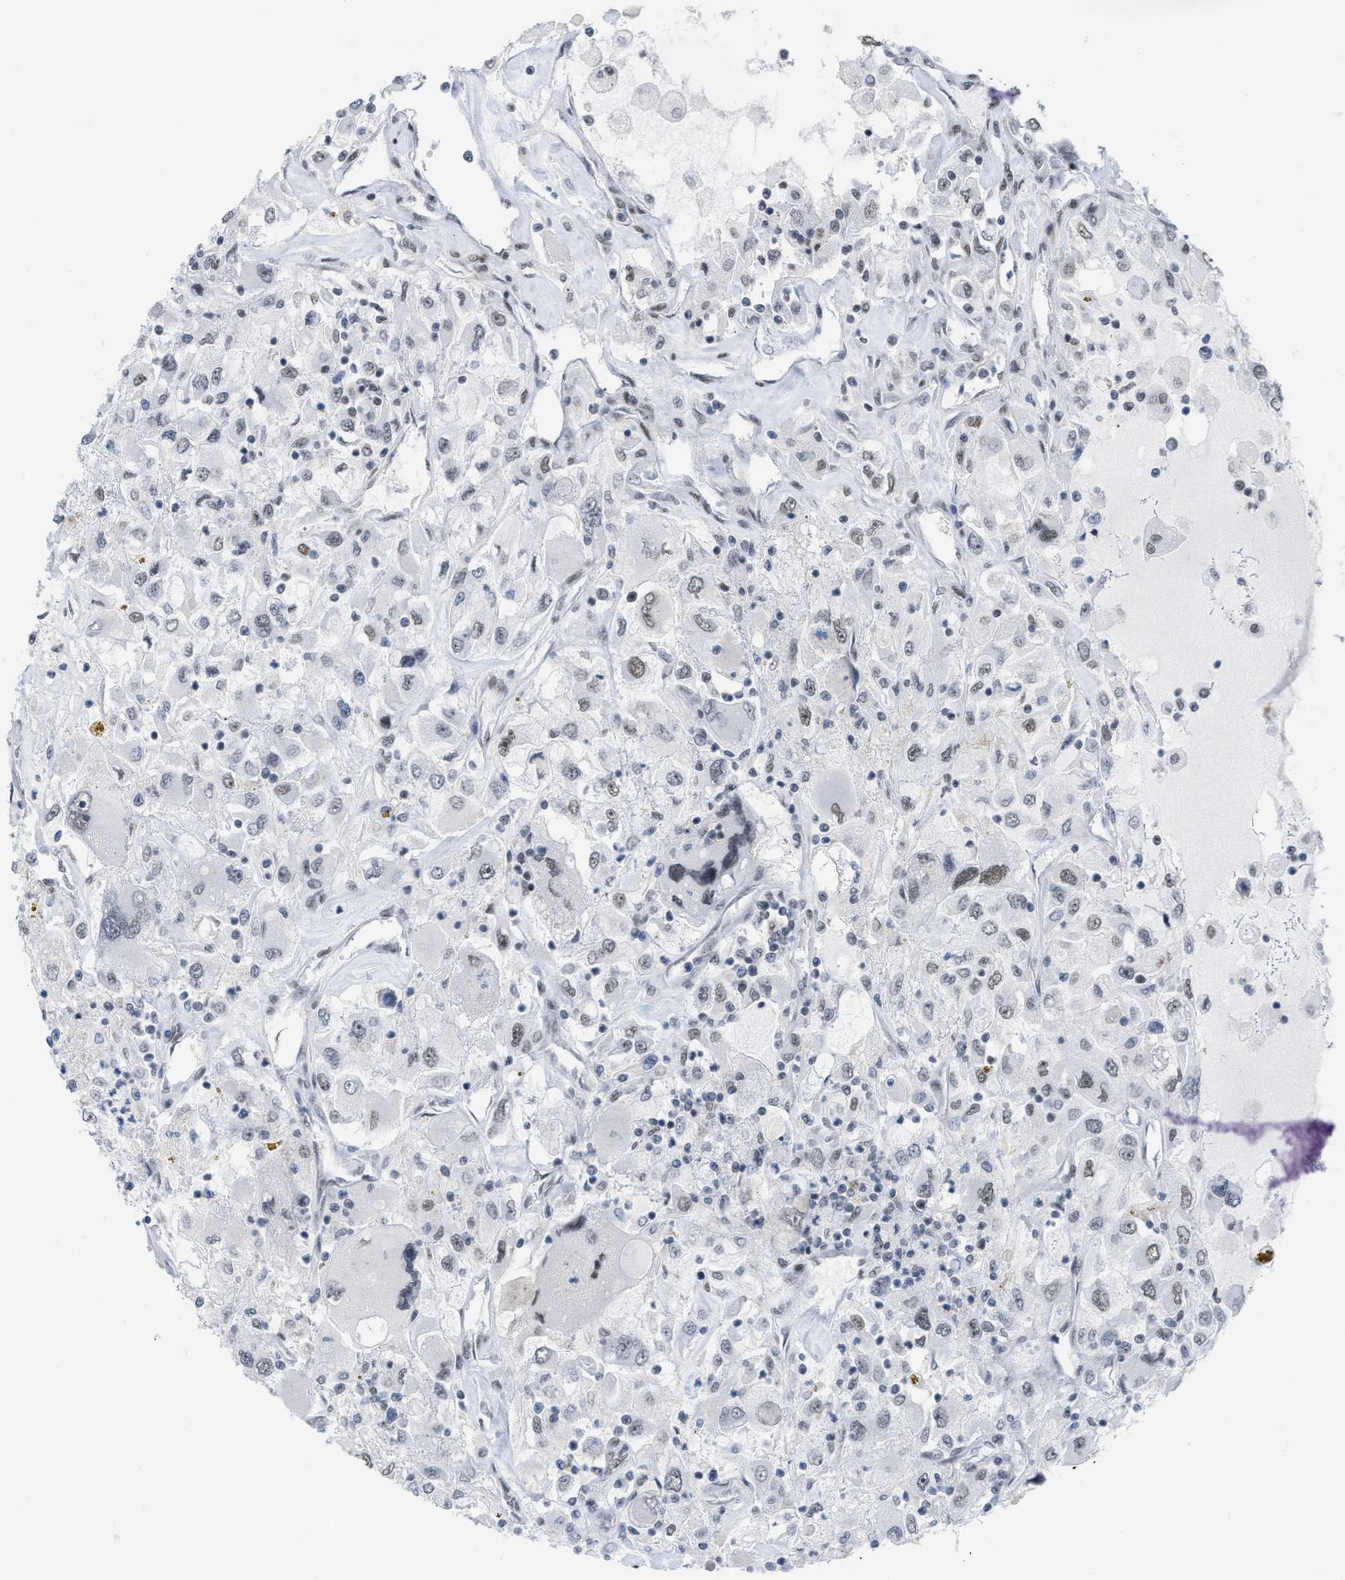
{"staining": {"intensity": "weak", "quantity": "<25%", "location": "nuclear"}, "tissue": "renal cancer", "cell_type": "Tumor cells", "image_type": "cancer", "snomed": [{"axis": "morphology", "description": "Adenocarcinoma, NOS"}, {"axis": "topography", "description": "Kidney"}], "caption": "Renal adenocarcinoma was stained to show a protein in brown. There is no significant expression in tumor cells.", "gene": "MIER1", "patient": {"sex": "female", "age": 52}}